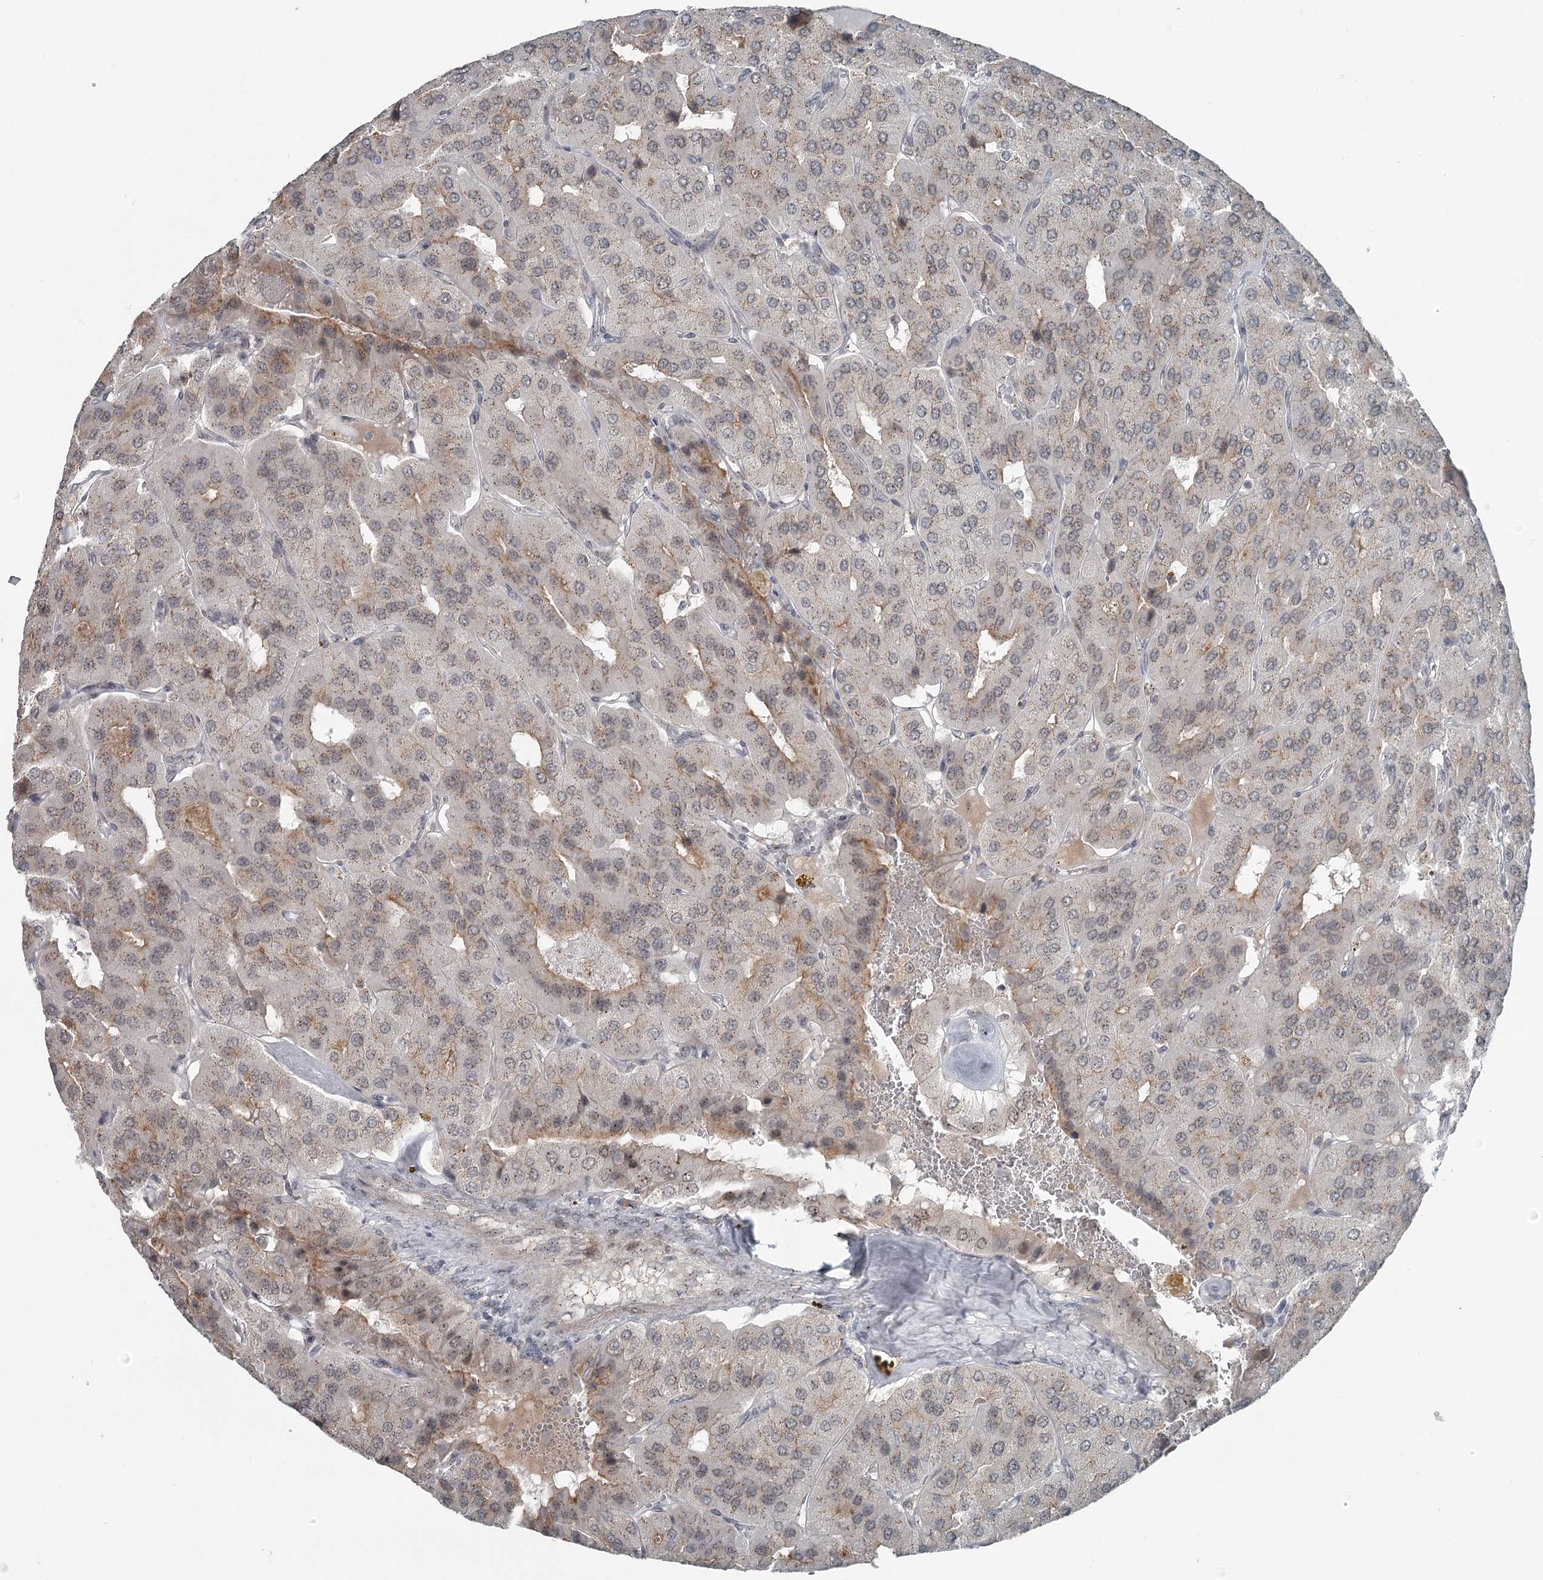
{"staining": {"intensity": "weak", "quantity": "<25%", "location": "cytoplasmic/membranous"}, "tissue": "parathyroid gland", "cell_type": "Glandular cells", "image_type": "normal", "snomed": [{"axis": "morphology", "description": "Normal tissue, NOS"}, {"axis": "morphology", "description": "Adenoma, NOS"}, {"axis": "topography", "description": "Parathyroid gland"}], "caption": "Immunohistochemical staining of unremarkable parathyroid gland displays no significant expression in glandular cells. (DAB (3,3'-diaminobenzidine) immunohistochemistry (IHC) visualized using brightfield microscopy, high magnification).", "gene": "EXOSC1", "patient": {"sex": "female", "age": 86}}